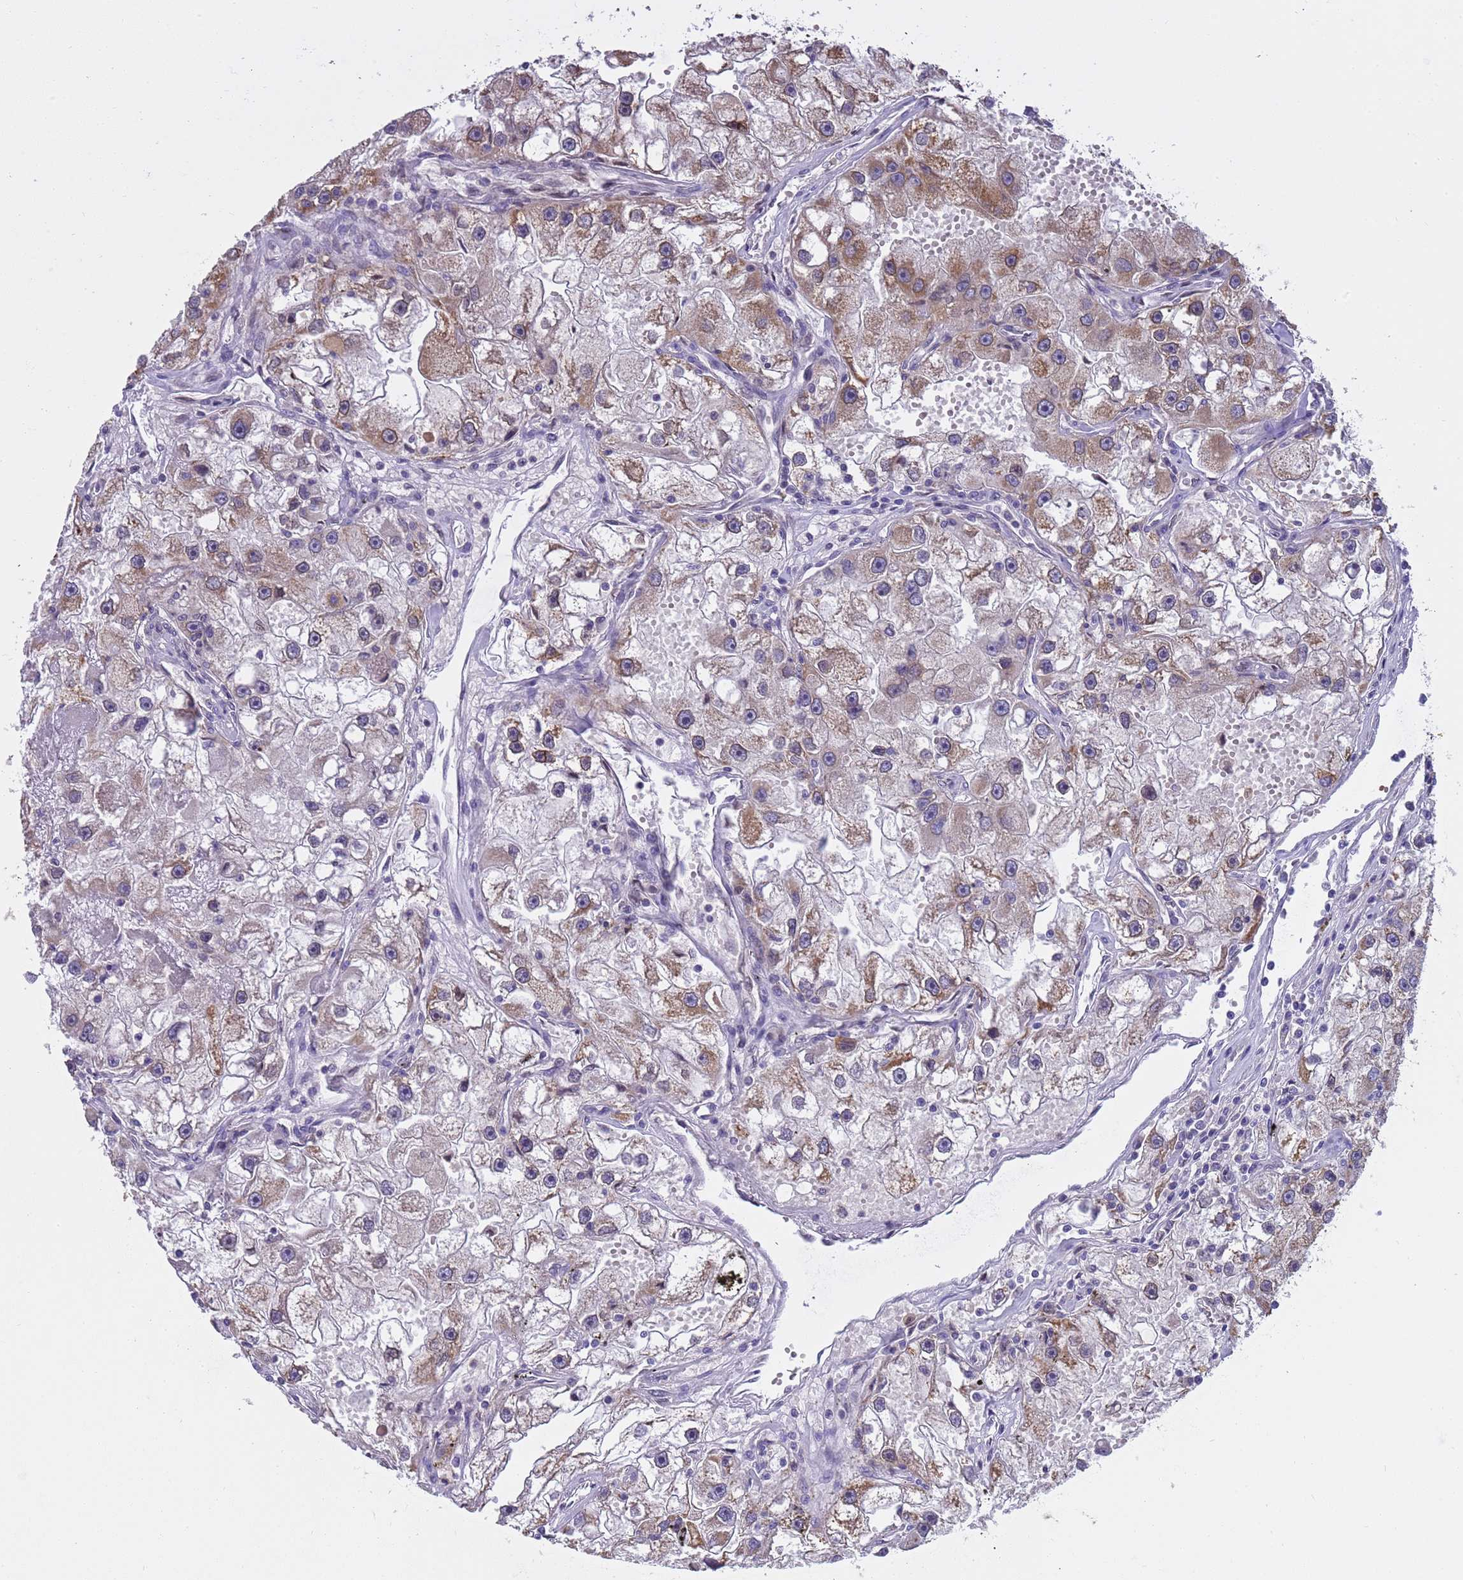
{"staining": {"intensity": "moderate", "quantity": ">75%", "location": "cytoplasmic/membranous"}, "tissue": "renal cancer", "cell_type": "Tumor cells", "image_type": "cancer", "snomed": [{"axis": "morphology", "description": "Adenocarcinoma, NOS"}, {"axis": "topography", "description": "Kidney"}], "caption": "Protein analysis of renal adenocarcinoma tissue shows moderate cytoplasmic/membranous staining in about >75% of tumor cells.", "gene": "PLCXD3", "patient": {"sex": "male", "age": 63}}